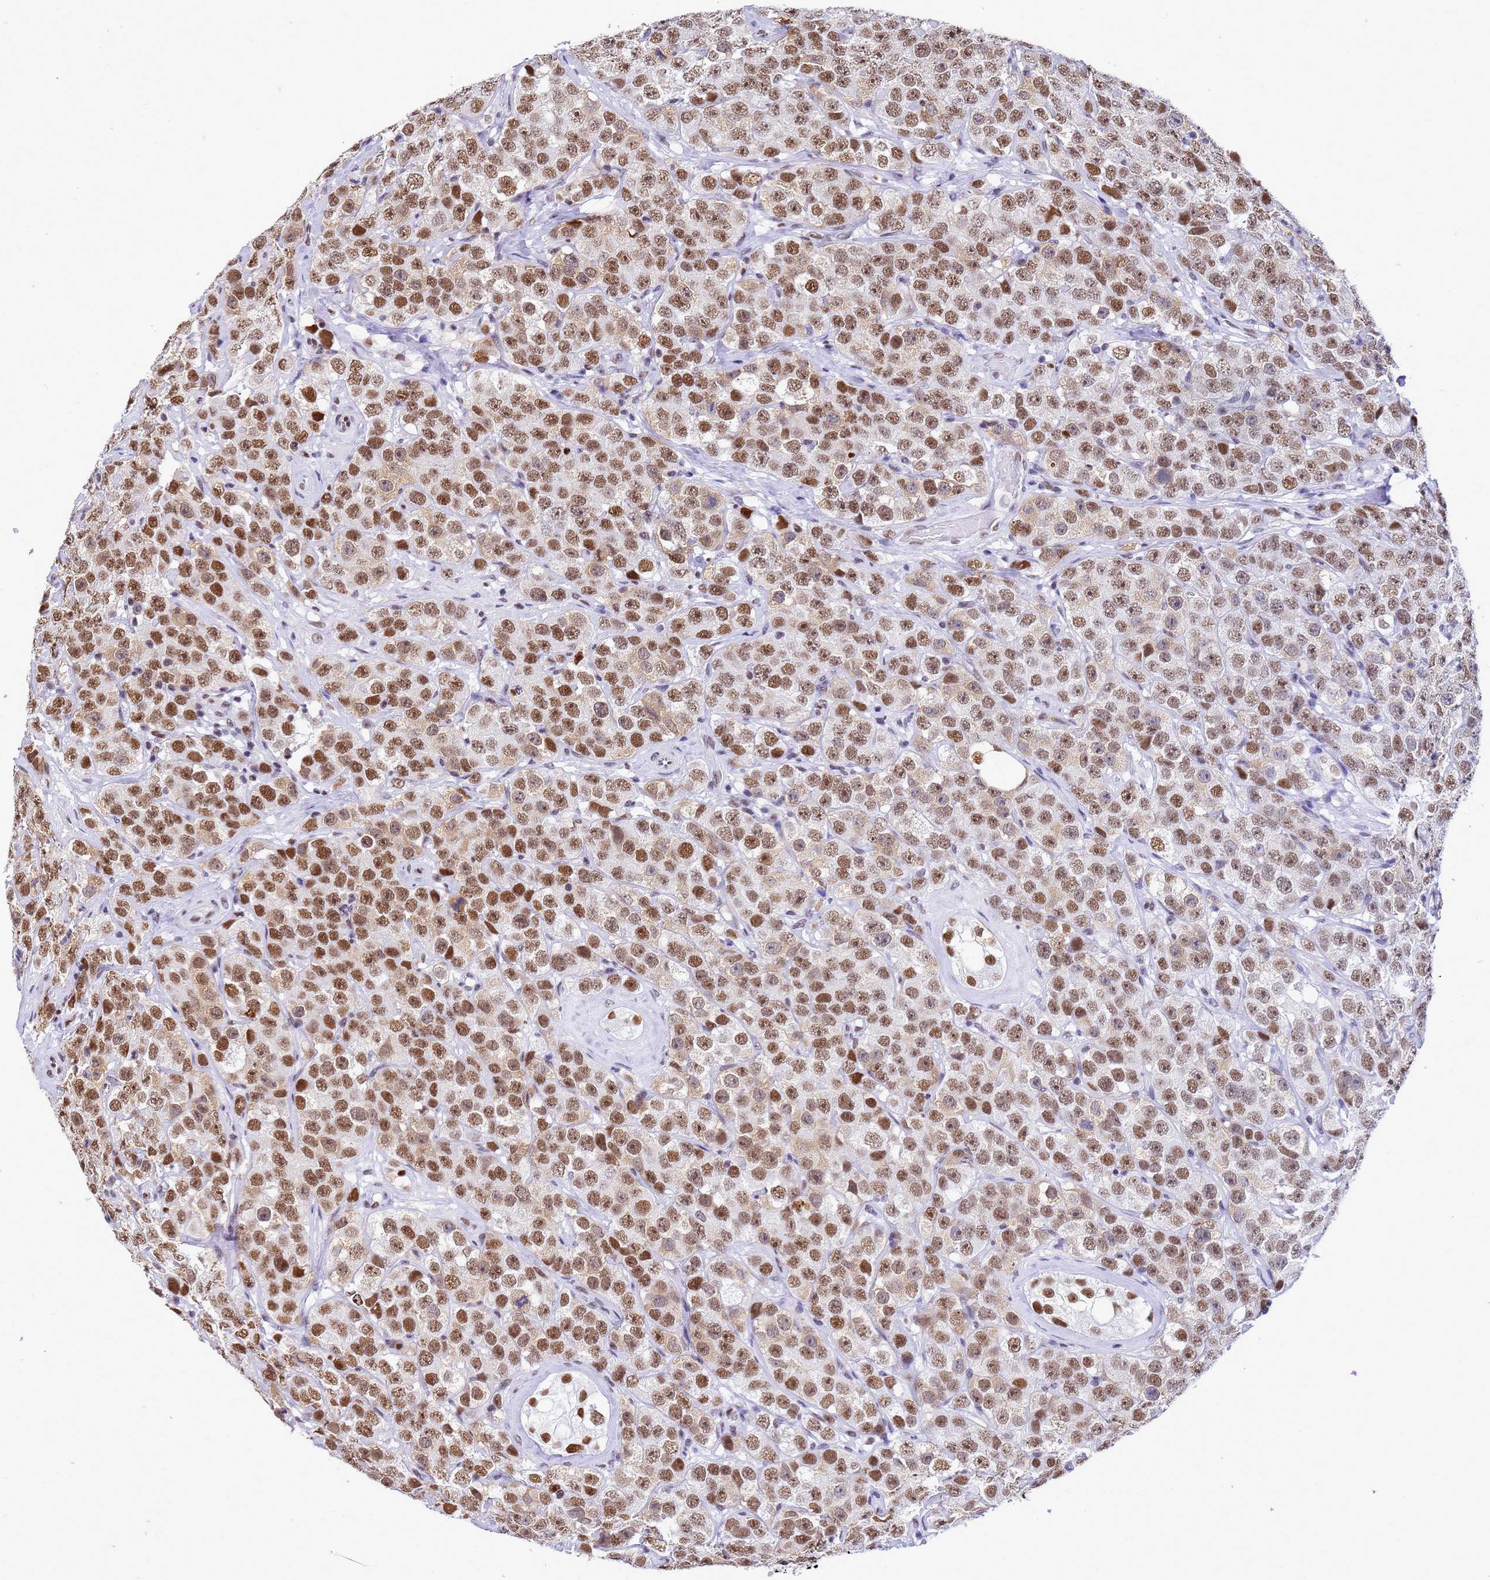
{"staining": {"intensity": "moderate", "quantity": ">75%", "location": "nuclear"}, "tissue": "testis cancer", "cell_type": "Tumor cells", "image_type": "cancer", "snomed": [{"axis": "morphology", "description": "Seminoma, NOS"}, {"axis": "topography", "description": "Testis"}], "caption": "An immunohistochemistry image of tumor tissue is shown. Protein staining in brown shows moderate nuclear positivity in testis cancer (seminoma) within tumor cells.", "gene": "SART3", "patient": {"sex": "male", "age": 28}}